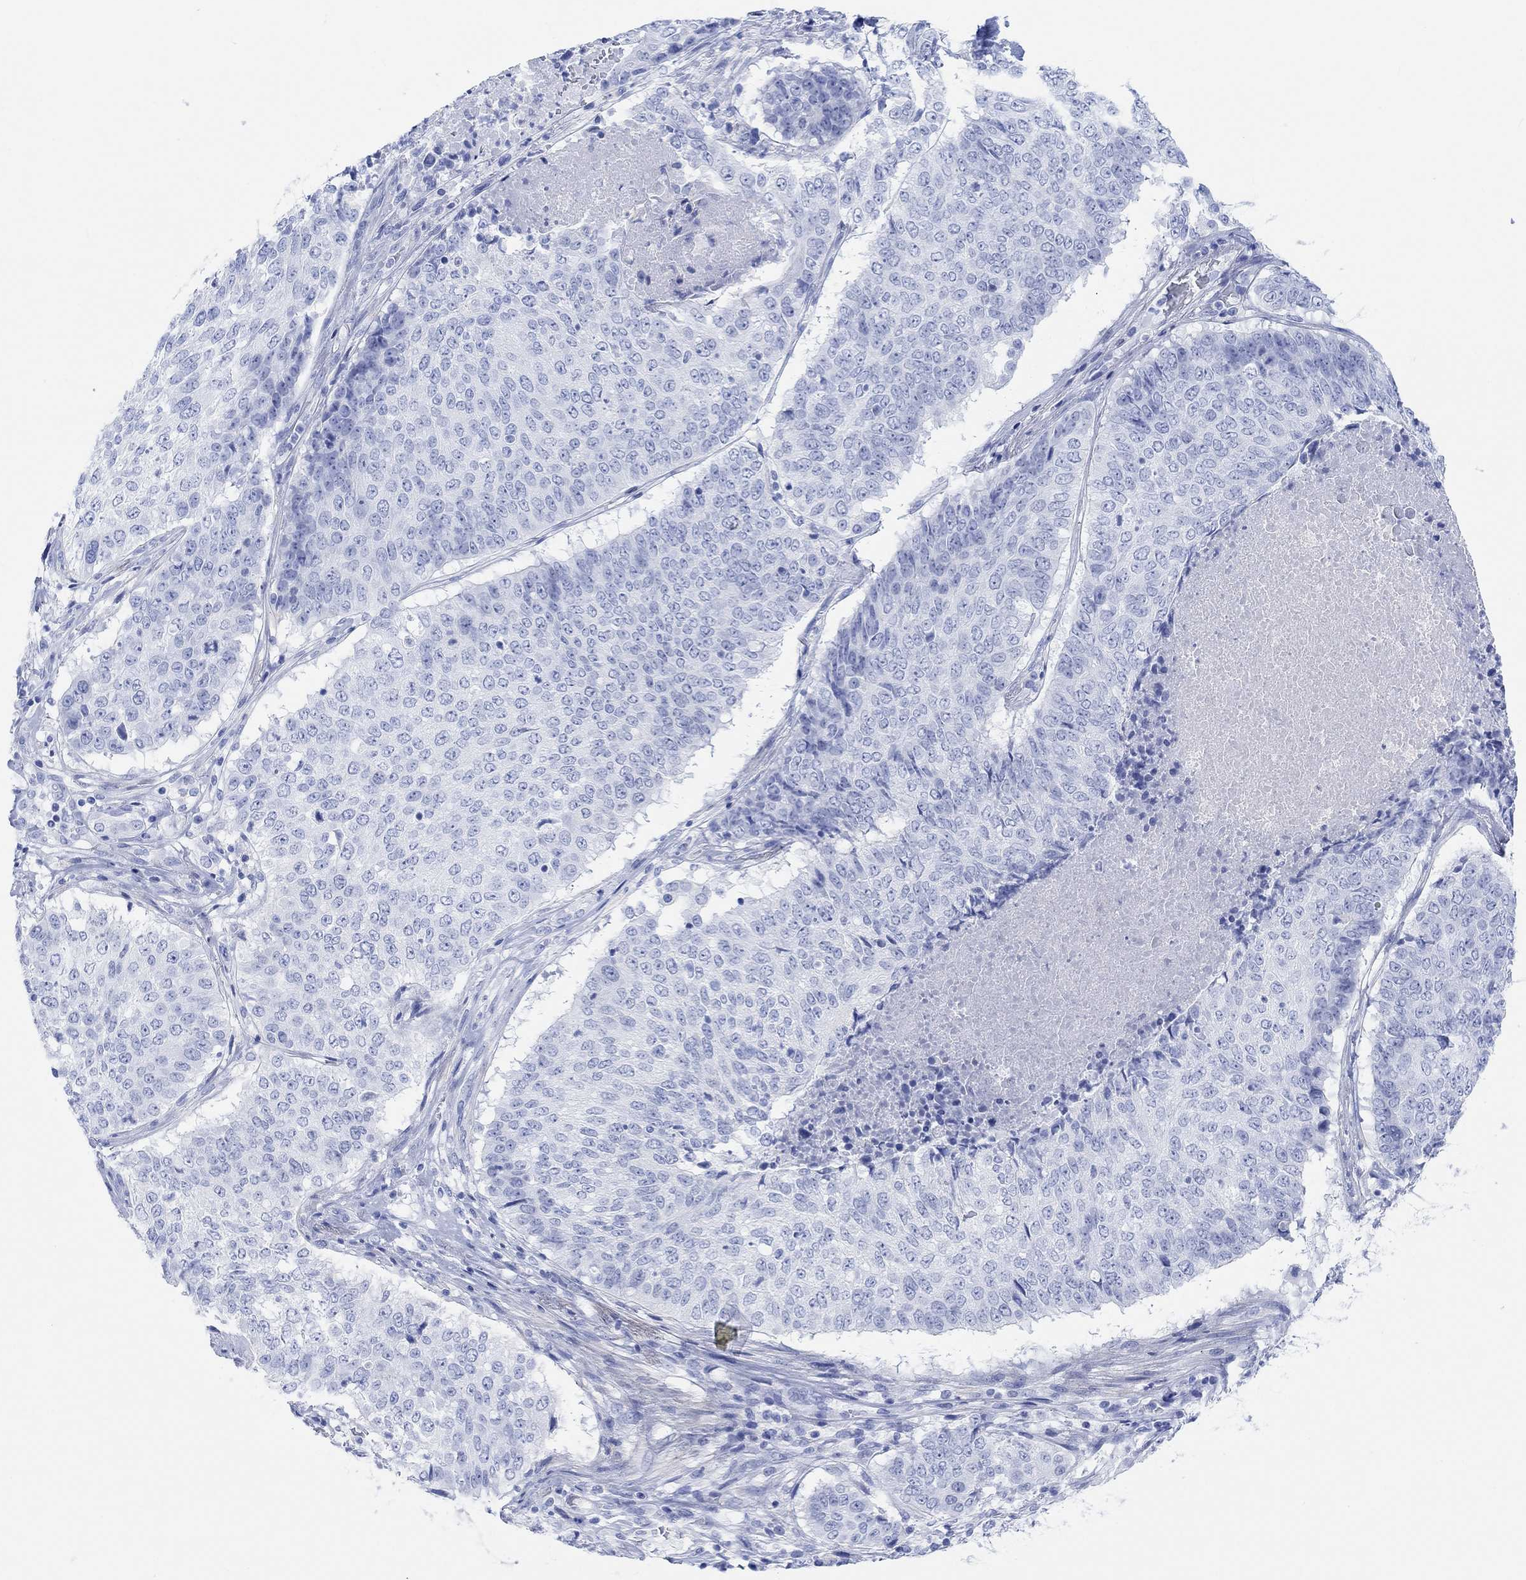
{"staining": {"intensity": "negative", "quantity": "none", "location": "none"}, "tissue": "lung cancer", "cell_type": "Tumor cells", "image_type": "cancer", "snomed": [{"axis": "morphology", "description": "Squamous cell carcinoma, NOS"}, {"axis": "topography", "description": "Lung"}], "caption": "Lung cancer was stained to show a protein in brown. There is no significant positivity in tumor cells.", "gene": "ANKRD33", "patient": {"sex": "male", "age": 64}}